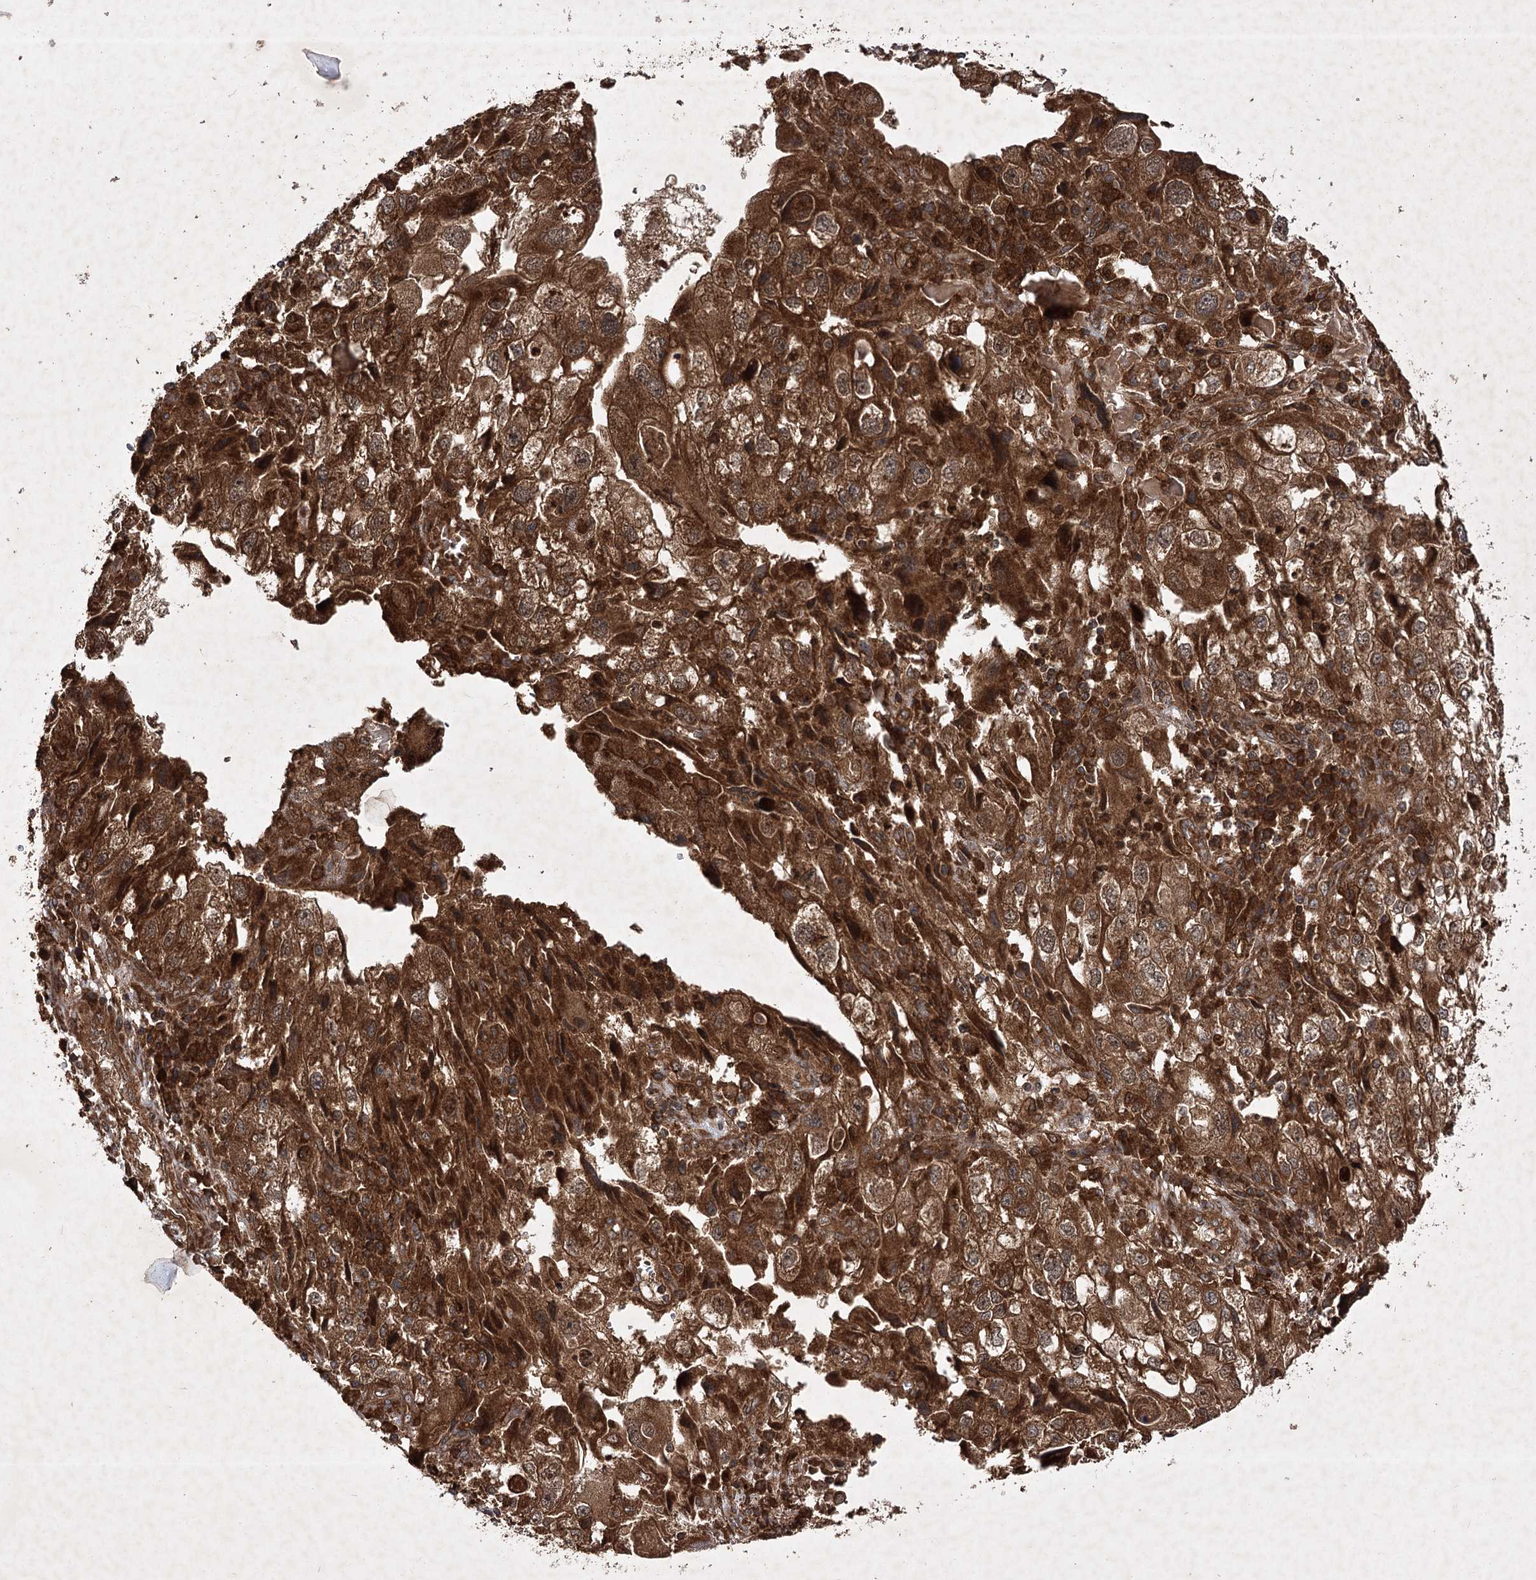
{"staining": {"intensity": "strong", "quantity": ">75%", "location": "cytoplasmic/membranous"}, "tissue": "endometrial cancer", "cell_type": "Tumor cells", "image_type": "cancer", "snomed": [{"axis": "morphology", "description": "Adenocarcinoma, NOS"}, {"axis": "topography", "description": "Endometrium"}], "caption": "Immunohistochemistry histopathology image of adenocarcinoma (endometrial) stained for a protein (brown), which displays high levels of strong cytoplasmic/membranous staining in approximately >75% of tumor cells.", "gene": "DNAJC13", "patient": {"sex": "female", "age": 49}}